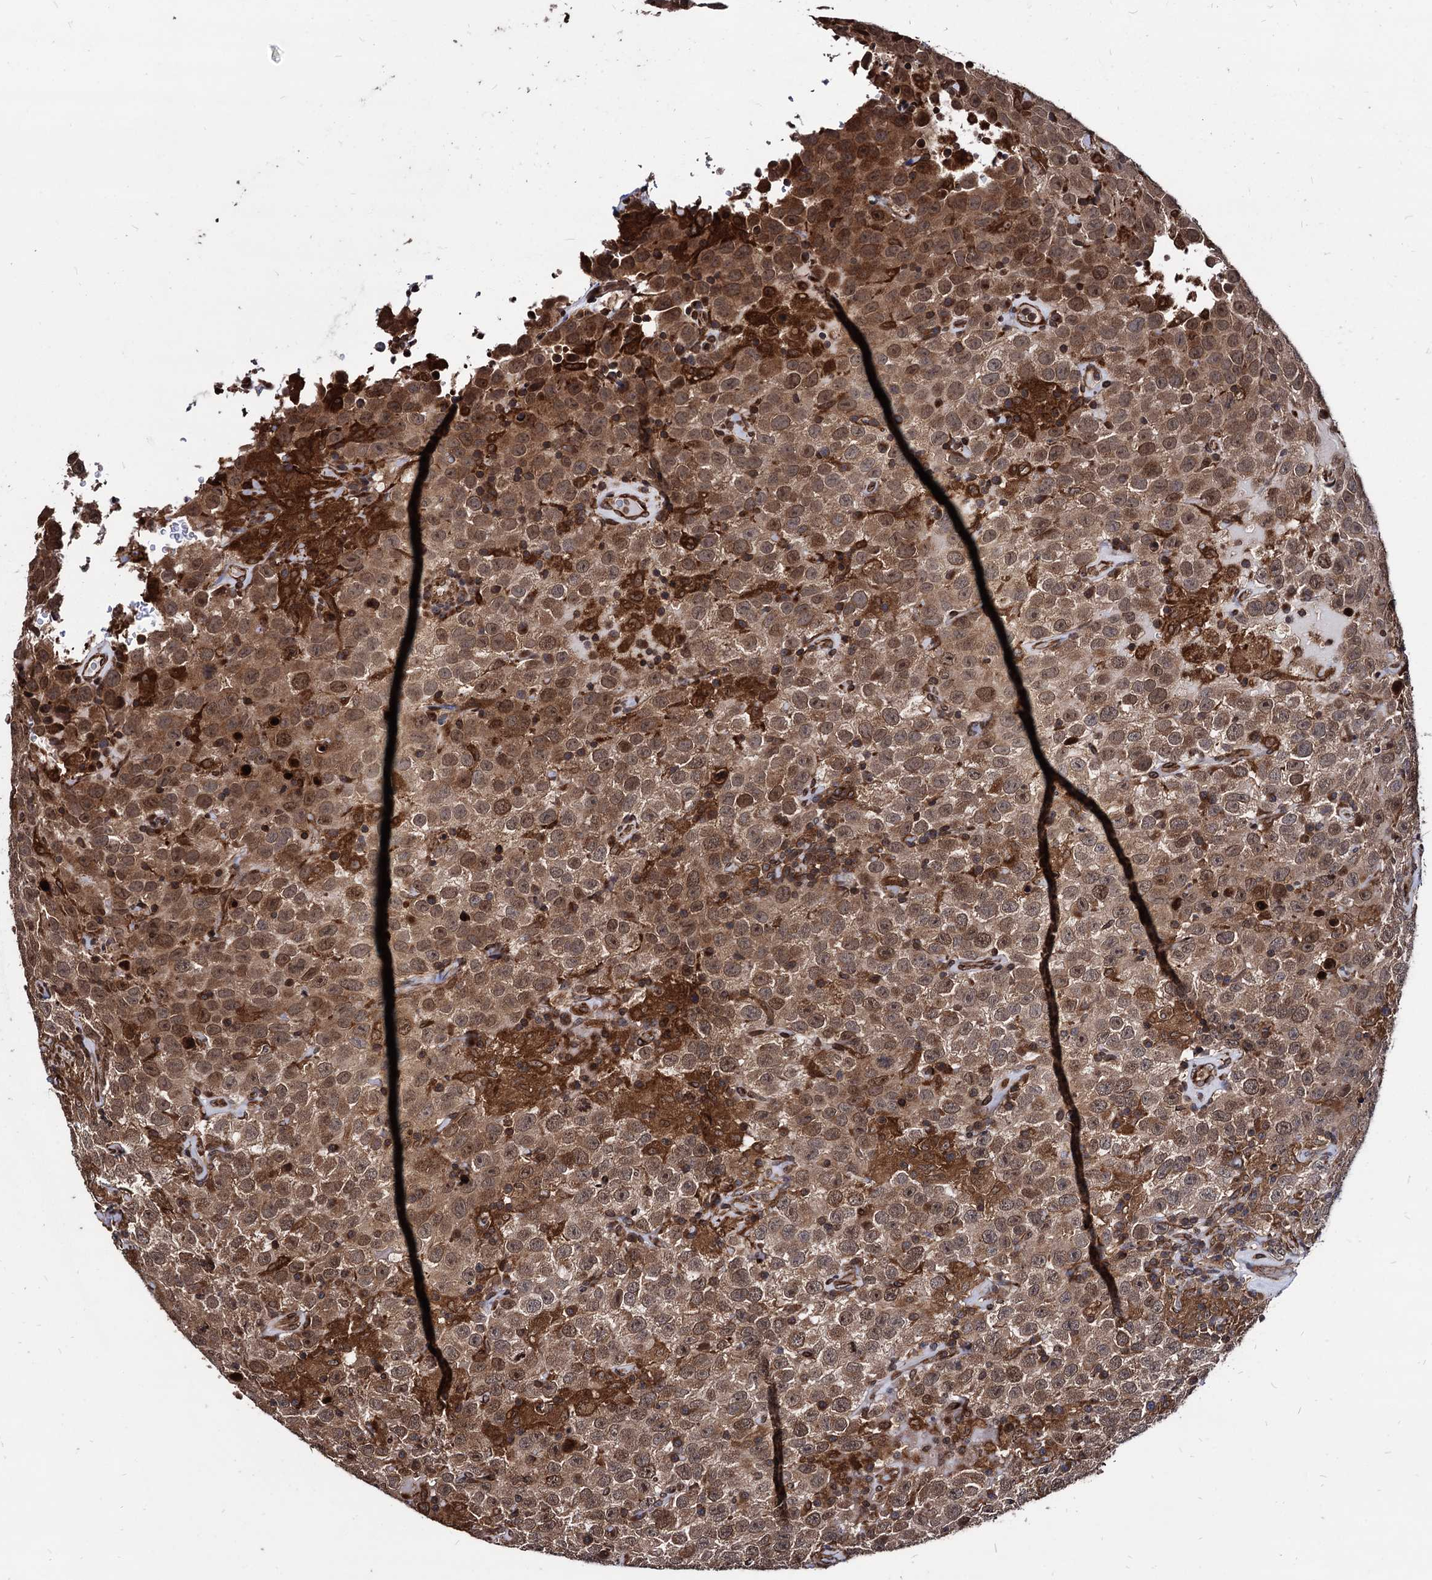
{"staining": {"intensity": "moderate", "quantity": ">75%", "location": "cytoplasmic/membranous,nuclear"}, "tissue": "testis cancer", "cell_type": "Tumor cells", "image_type": "cancer", "snomed": [{"axis": "morphology", "description": "Seminoma, NOS"}, {"axis": "topography", "description": "Testis"}], "caption": "Tumor cells show medium levels of moderate cytoplasmic/membranous and nuclear positivity in approximately >75% of cells in human seminoma (testis).", "gene": "ANKRD12", "patient": {"sex": "male", "age": 41}}